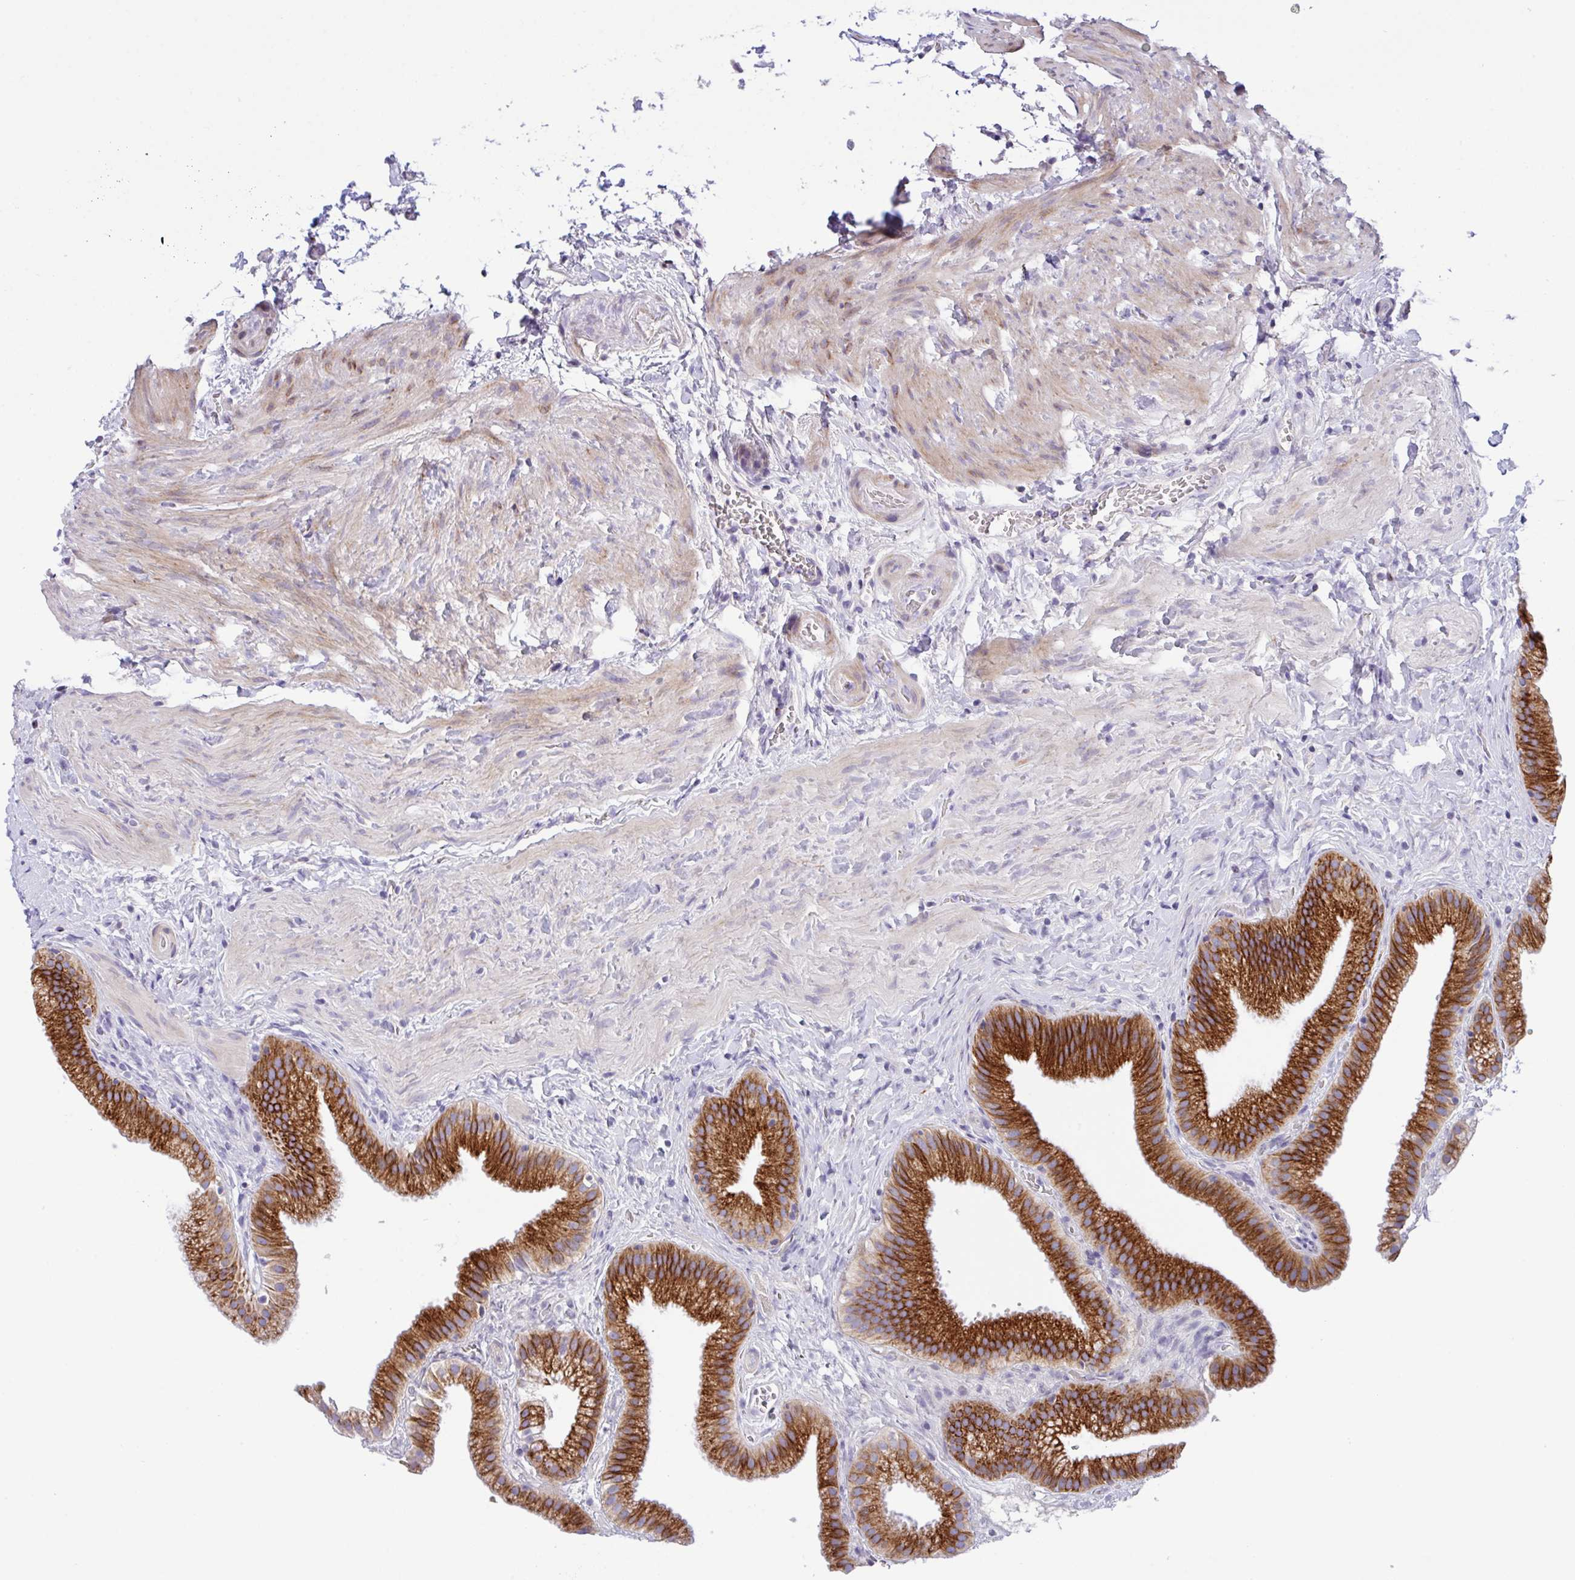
{"staining": {"intensity": "strong", "quantity": ">75%", "location": "cytoplasmic/membranous"}, "tissue": "gallbladder", "cell_type": "Glandular cells", "image_type": "normal", "snomed": [{"axis": "morphology", "description": "Normal tissue, NOS"}, {"axis": "topography", "description": "Gallbladder"}], "caption": "Normal gallbladder was stained to show a protein in brown. There is high levels of strong cytoplasmic/membranous expression in about >75% of glandular cells. (DAB IHC with brightfield microscopy, high magnification).", "gene": "FBXL20", "patient": {"sex": "female", "age": 63}}